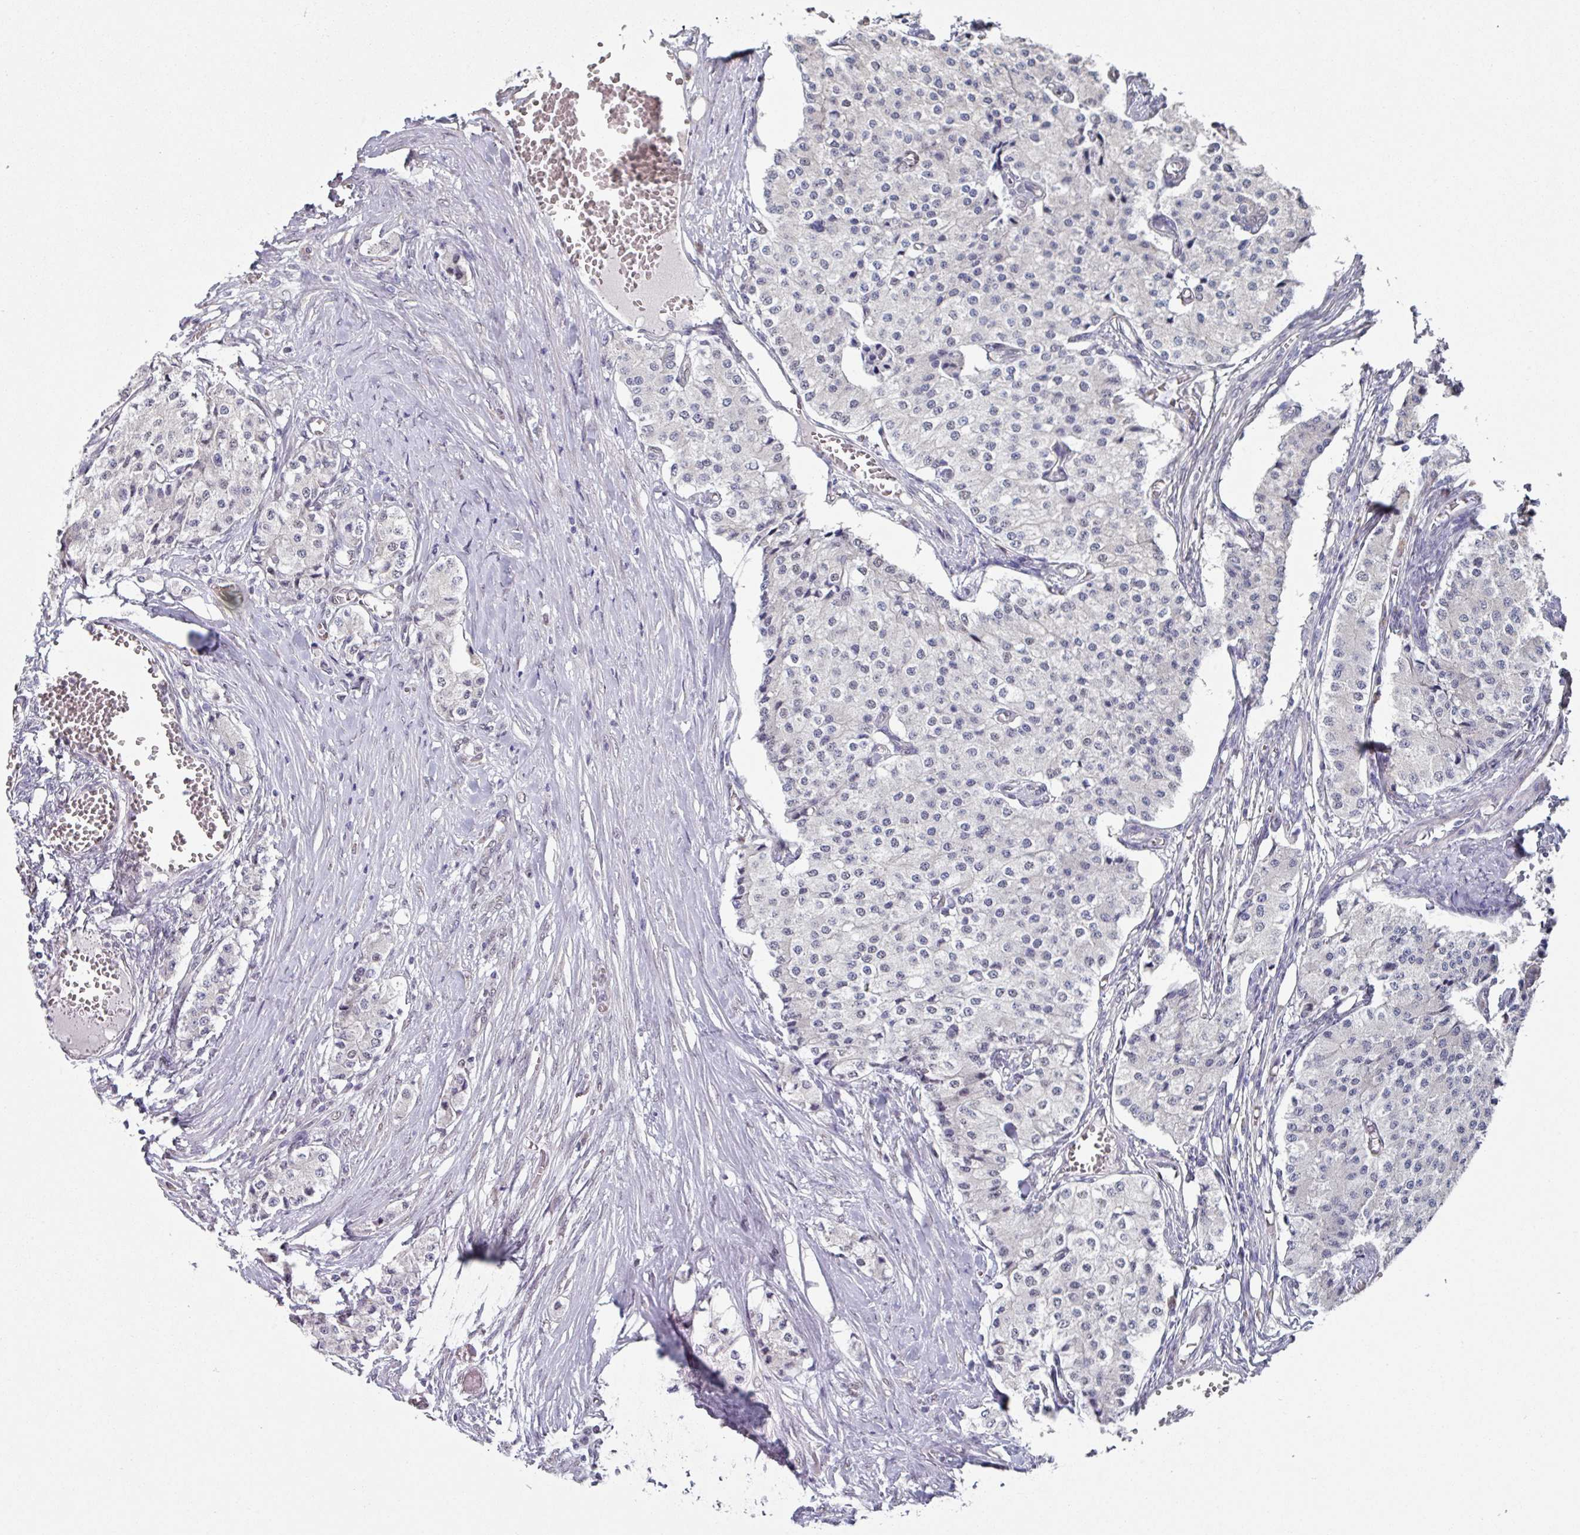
{"staining": {"intensity": "negative", "quantity": "none", "location": "none"}, "tissue": "carcinoid", "cell_type": "Tumor cells", "image_type": "cancer", "snomed": [{"axis": "morphology", "description": "Carcinoid, malignant, NOS"}, {"axis": "topography", "description": "Colon"}], "caption": "Histopathology image shows no protein positivity in tumor cells of malignant carcinoid tissue.", "gene": "TMED5", "patient": {"sex": "female", "age": 52}}